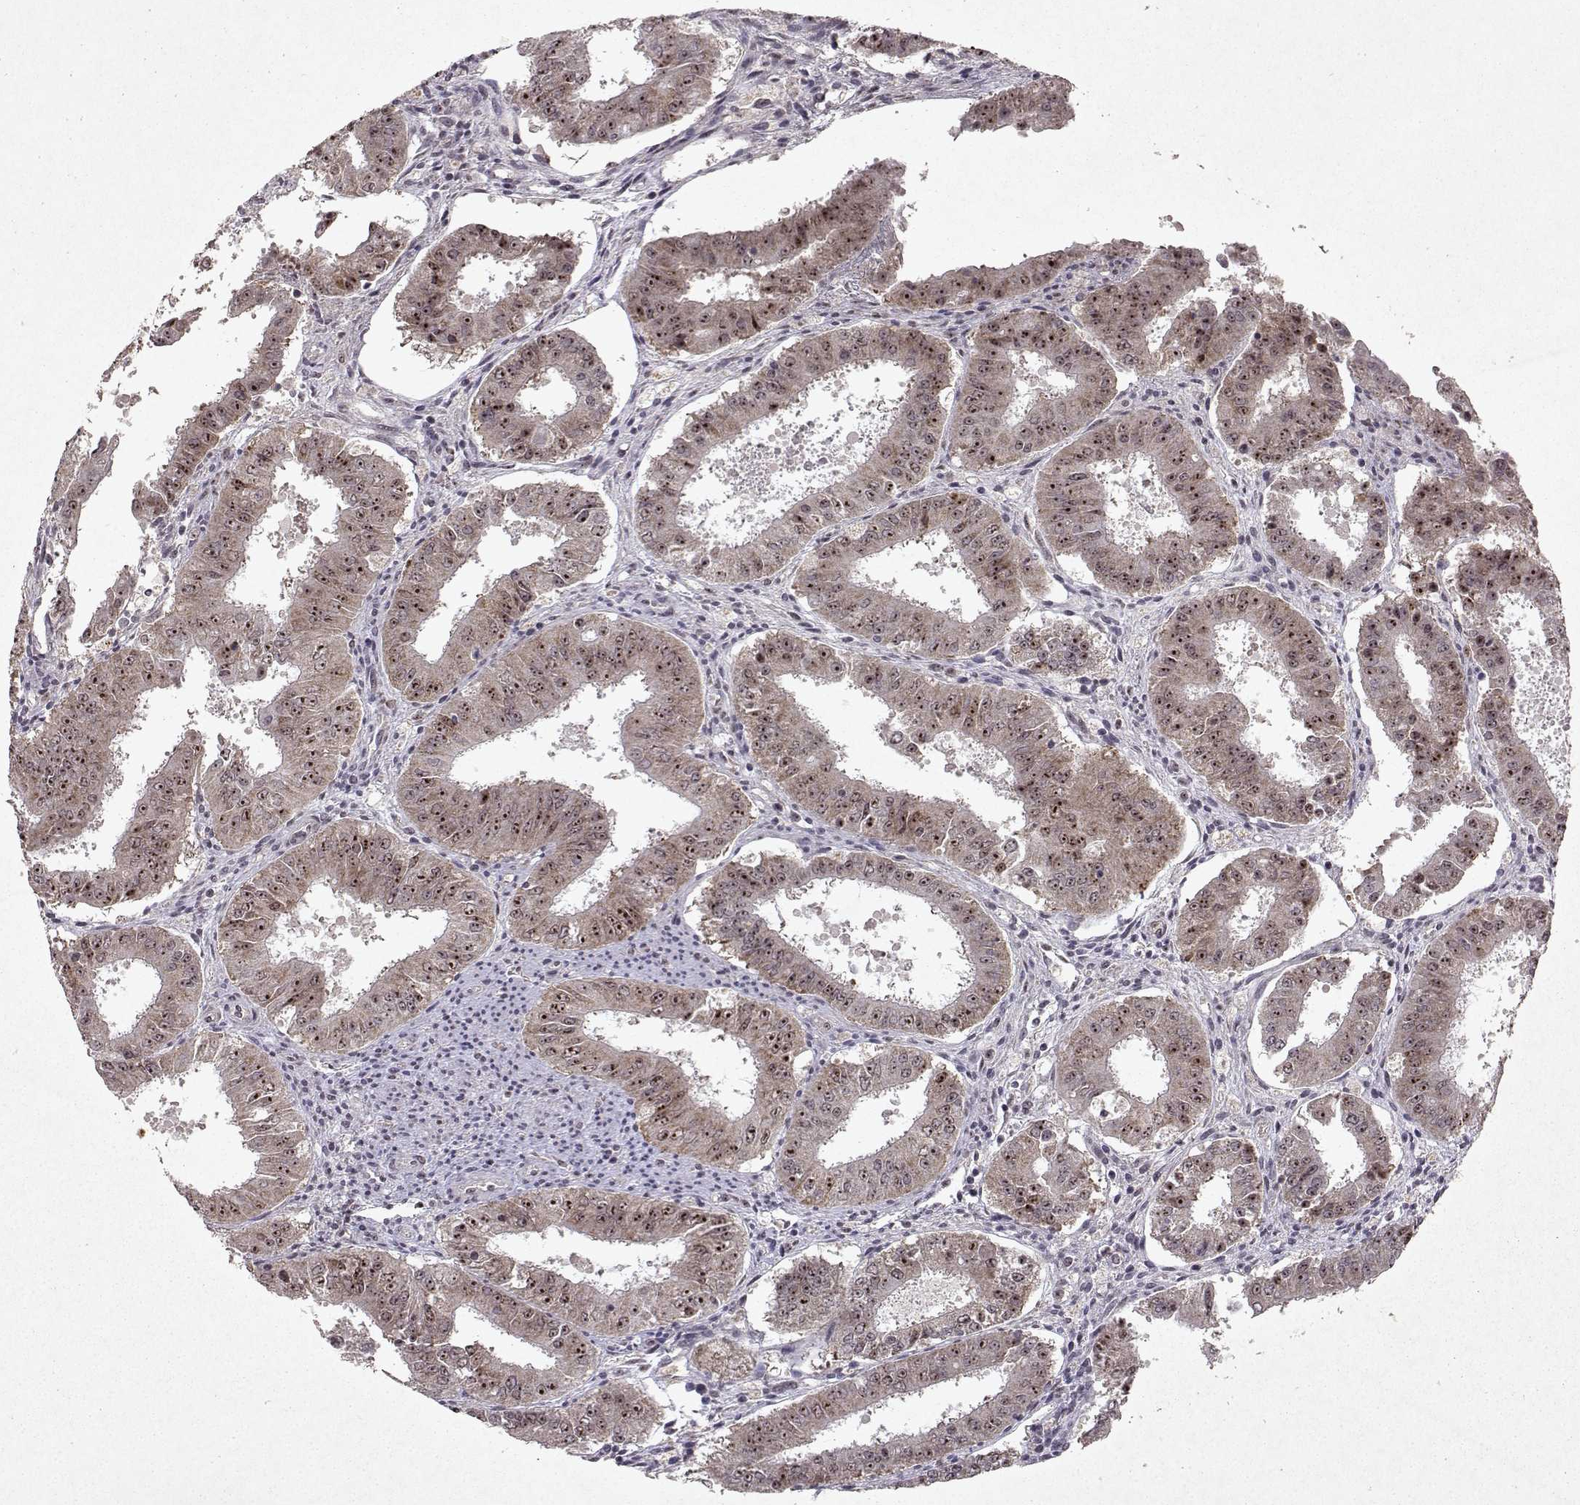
{"staining": {"intensity": "strong", "quantity": ">75%", "location": "nuclear"}, "tissue": "ovarian cancer", "cell_type": "Tumor cells", "image_type": "cancer", "snomed": [{"axis": "morphology", "description": "Carcinoma, endometroid"}, {"axis": "topography", "description": "Ovary"}], "caption": "Tumor cells demonstrate high levels of strong nuclear positivity in about >75% of cells in human ovarian cancer.", "gene": "DDX56", "patient": {"sex": "female", "age": 42}}